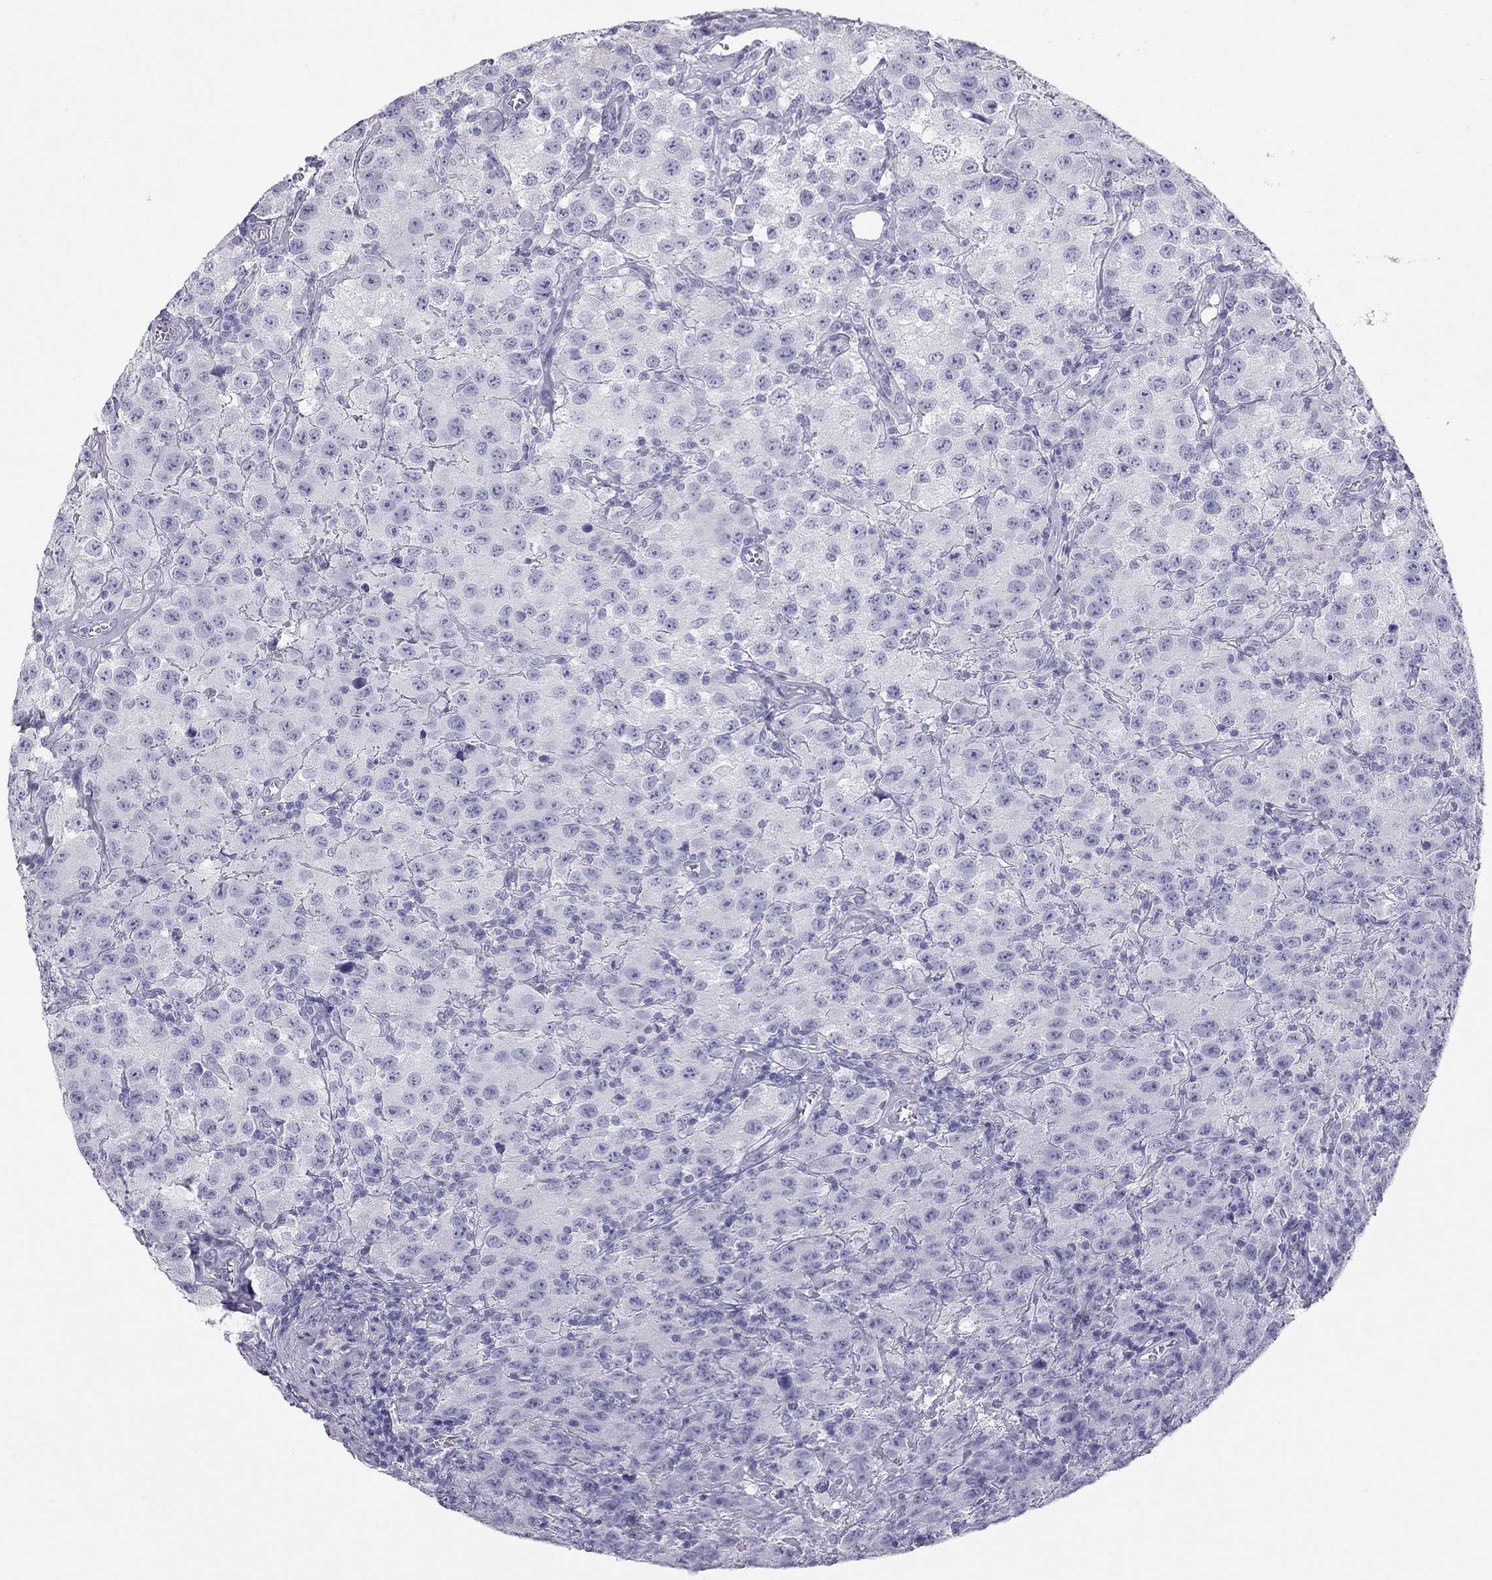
{"staining": {"intensity": "negative", "quantity": "none", "location": "none"}, "tissue": "testis cancer", "cell_type": "Tumor cells", "image_type": "cancer", "snomed": [{"axis": "morphology", "description": "Seminoma, NOS"}, {"axis": "topography", "description": "Testis"}], "caption": "The image reveals no significant positivity in tumor cells of seminoma (testis).", "gene": "TRPM3", "patient": {"sex": "male", "age": 52}}